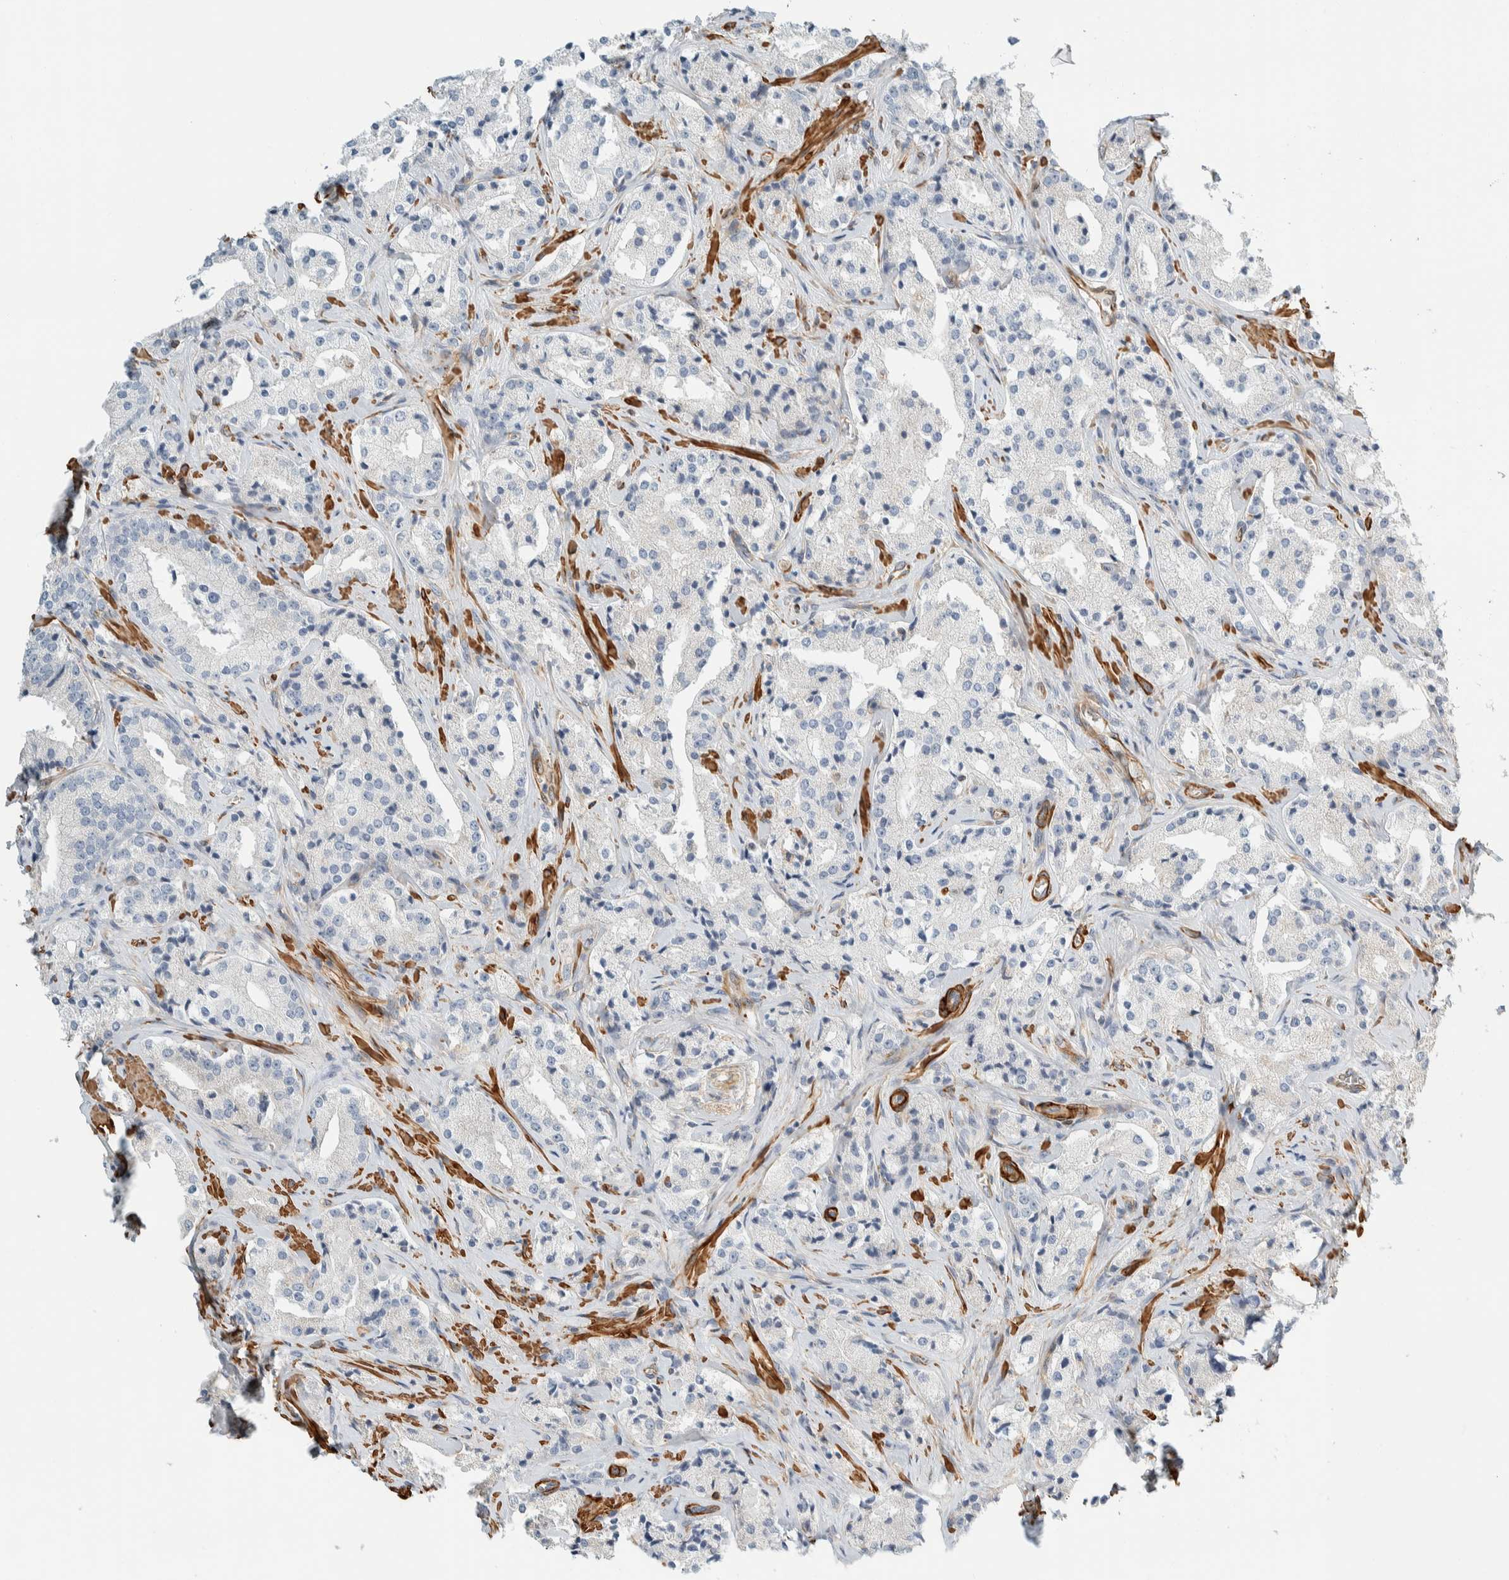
{"staining": {"intensity": "negative", "quantity": "none", "location": "none"}, "tissue": "prostate cancer", "cell_type": "Tumor cells", "image_type": "cancer", "snomed": [{"axis": "morphology", "description": "Adenocarcinoma, High grade"}, {"axis": "topography", "description": "Prostate"}], "caption": "High-grade adenocarcinoma (prostate) was stained to show a protein in brown. There is no significant positivity in tumor cells.", "gene": "CDR2", "patient": {"sex": "male", "age": 63}}